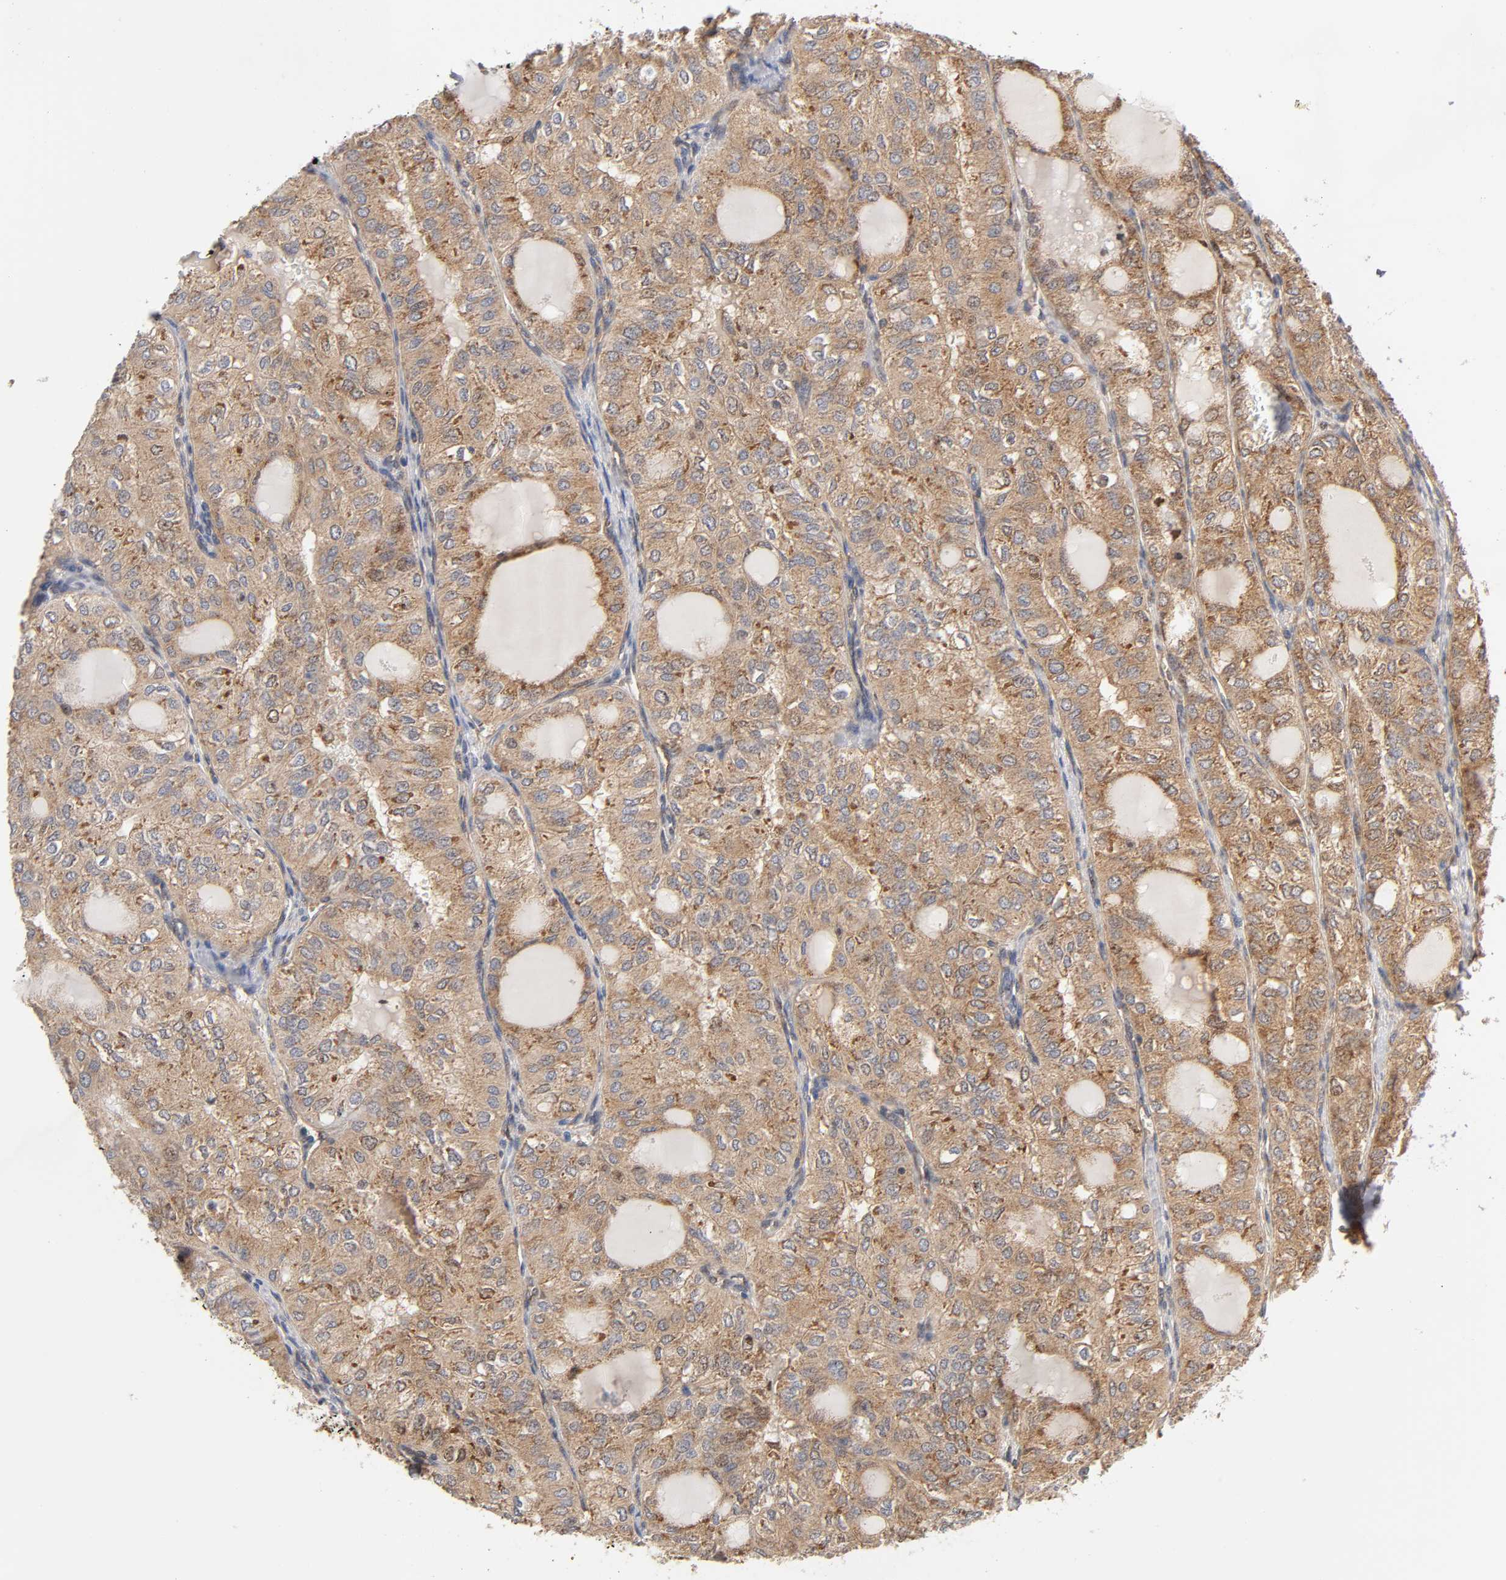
{"staining": {"intensity": "moderate", "quantity": ">75%", "location": "cytoplasmic/membranous"}, "tissue": "thyroid cancer", "cell_type": "Tumor cells", "image_type": "cancer", "snomed": [{"axis": "morphology", "description": "Follicular adenoma carcinoma, NOS"}, {"axis": "topography", "description": "Thyroid gland"}], "caption": "Immunohistochemistry staining of thyroid cancer (follicular adenoma carcinoma), which demonstrates medium levels of moderate cytoplasmic/membranous positivity in about >75% of tumor cells indicating moderate cytoplasmic/membranous protein staining. The staining was performed using DAB (3,3'-diaminobenzidine) (brown) for protein detection and nuclei were counterstained in hematoxylin (blue).", "gene": "PAFAH1B1", "patient": {"sex": "male", "age": 75}}